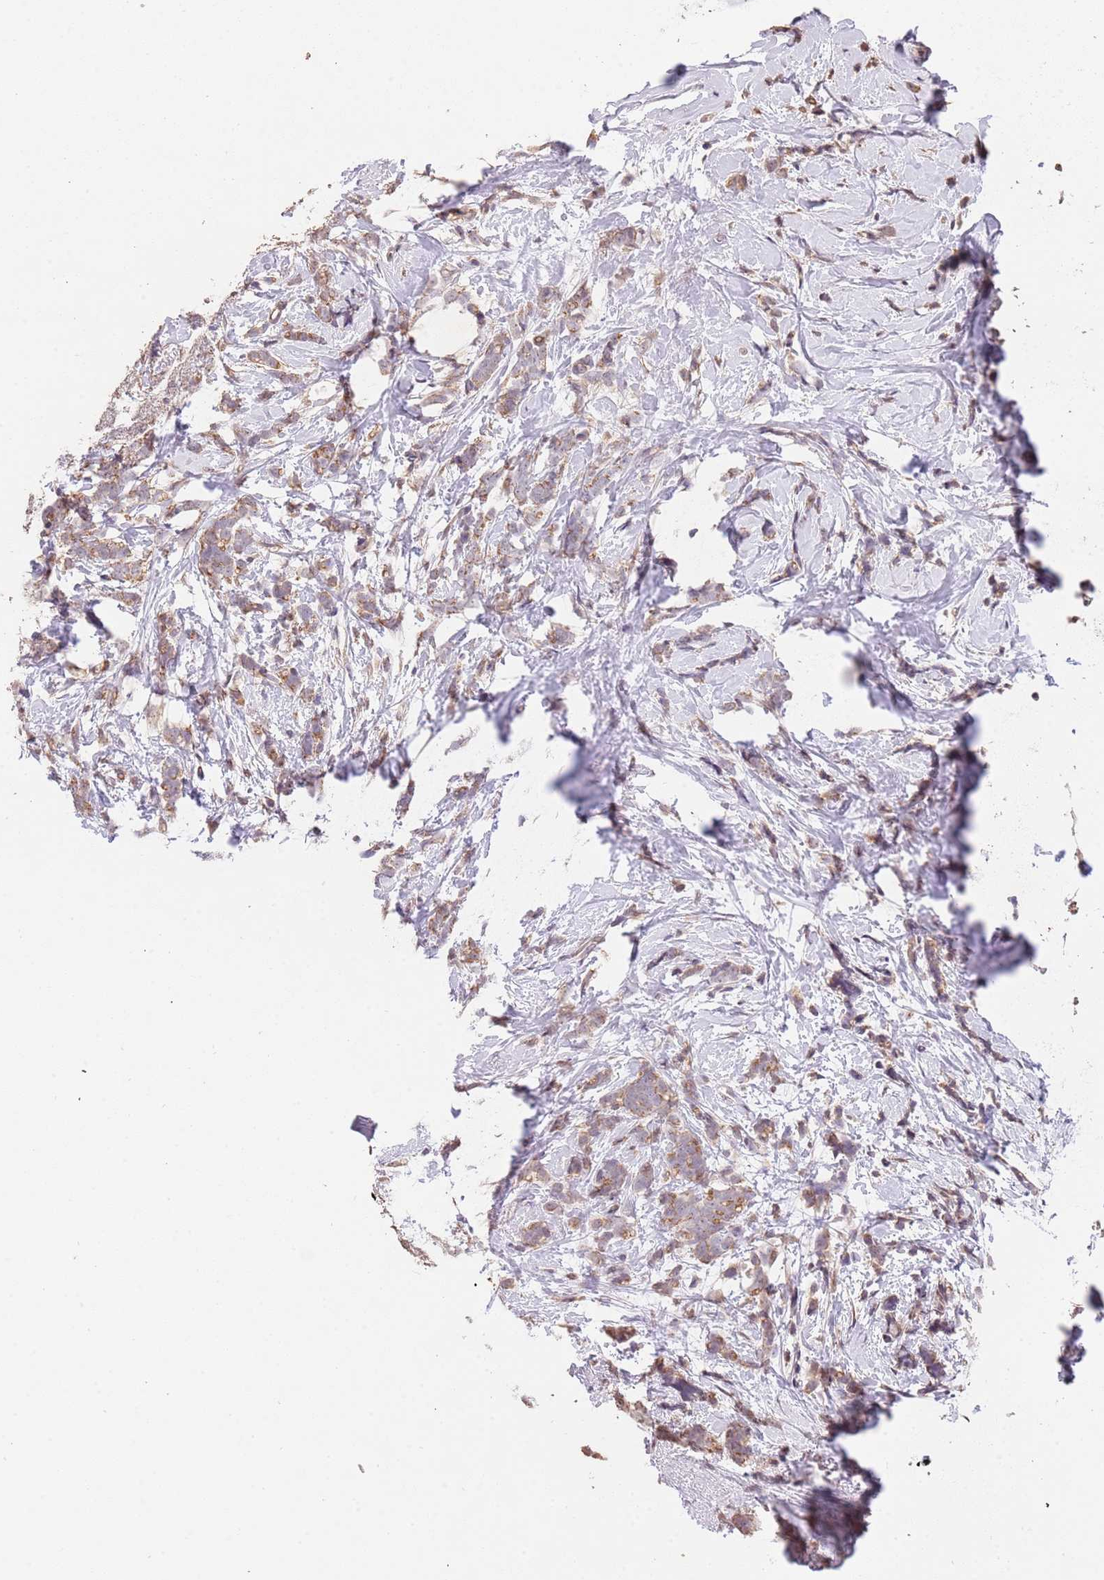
{"staining": {"intensity": "weak", "quantity": ">75%", "location": "cytoplasmic/membranous"}, "tissue": "breast cancer", "cell_type": "Tumor cells", "image_type": "cancer", "snomed": [{"axis": "morphology", "description": "Lobular carcinoma"}, {"axis": "topography", "description": "Breast"}], "caption": "A micrograph of human breast cancer (lobular carcinoma) stained for a protein displays weak cytoplasmic/membranous brown staining in tumor cells.", "gene": "SLC16A4", "patient": {"sex": "female", "age": 58}}